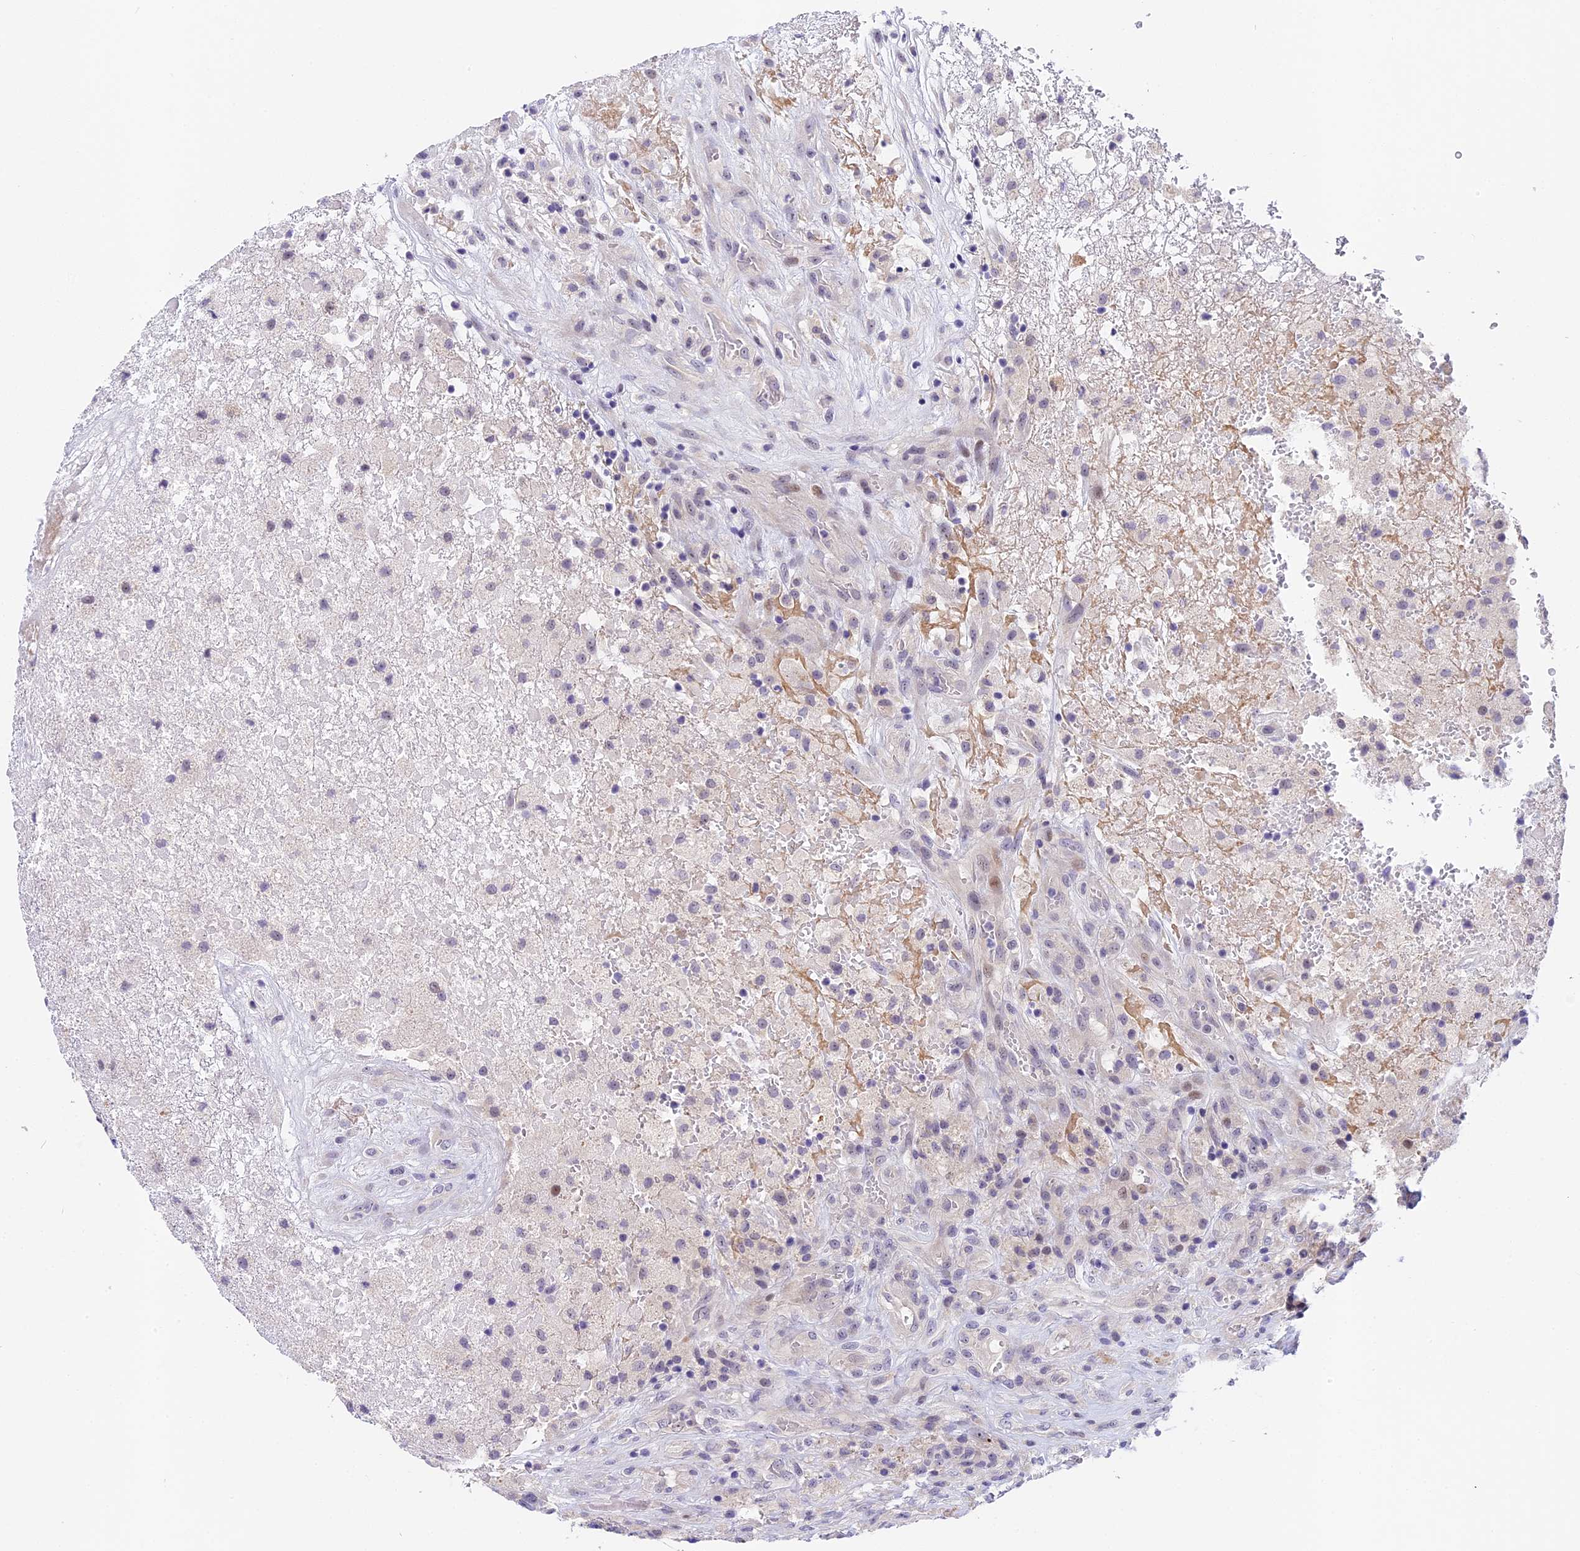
{"staining": {"intensity": "negative", "quantity": "none", "location": "none"}, "tissue": "glioma", "cell_type": "Tumor cells", "image_type": "cancer", "snomed": [{"axis": "morphology", "description": "Glioma, malignant, High grade"}, {"axis": "topography", "description": "Brain"}], "caption": "Tumor cells are negative for brown protein staining in glioma. (DAB immunohistochemistry (IHC) with hematoxylin counter stain).", "gene": "MIDN", "patient": {"sex": "male", "age": 69}}